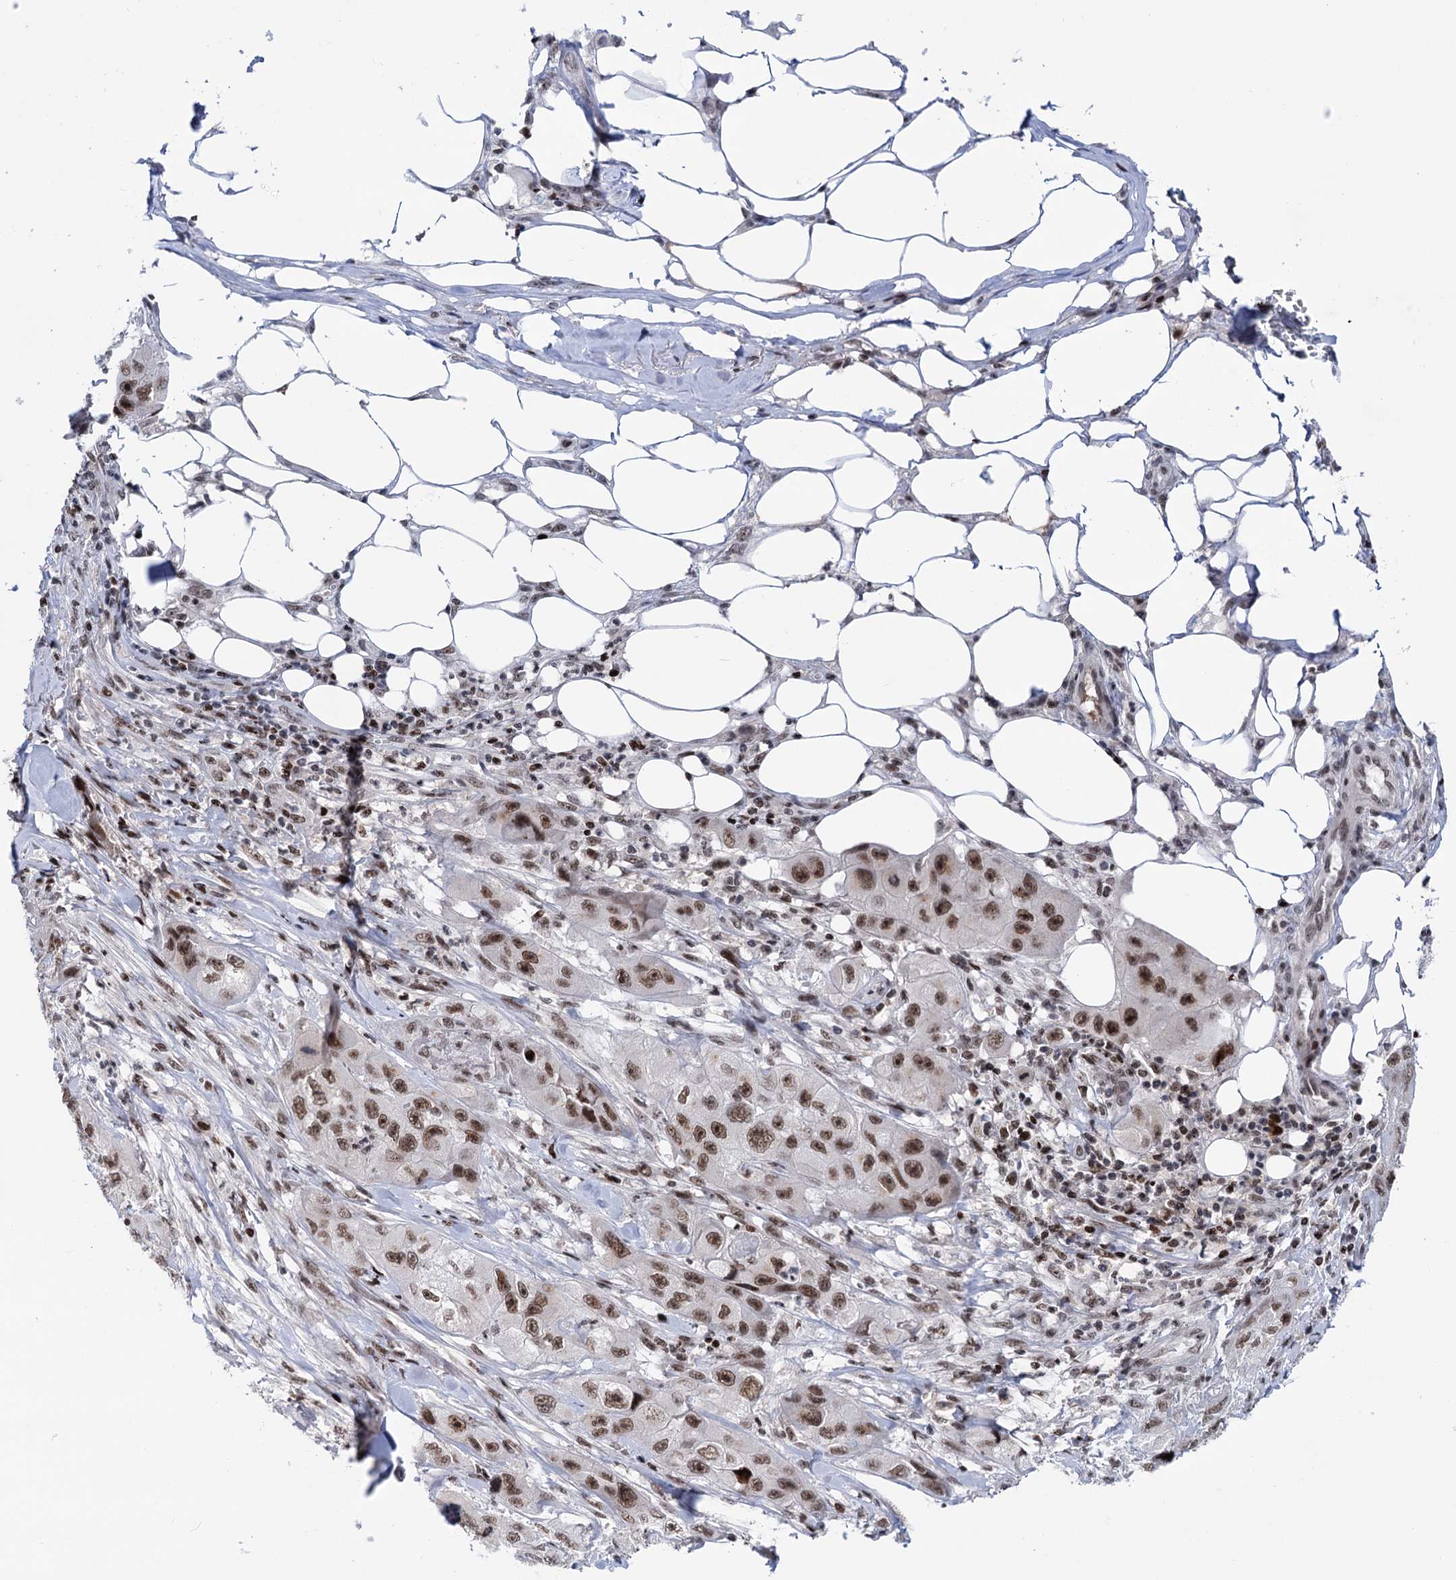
{"staining": {"intensity": "moderate", "quantity": ">75%", "location": "nuclear"}, "tissue": "skin cancer", "cell_type": "Tumor cells", "image_type": "cancer", "snomed": [{"axis": "morphology", "description": "Squamous cell carcinoma, NOS"}, {"axis": "topography", "description": "Skin"}, {"axis": "topography", "description": "Subcutis"}], "caption": "This image demonstrates squamous cell carcinoma (skin) stained with immunohistochemistry (IHC) to label a protein in brown. The nuclear of tumor cells show moderate positivity for the protein. Nuclei are counter-stained blue.", "gene": "ZCCHC10", "patient": {"sex": "male", "age": 73}}